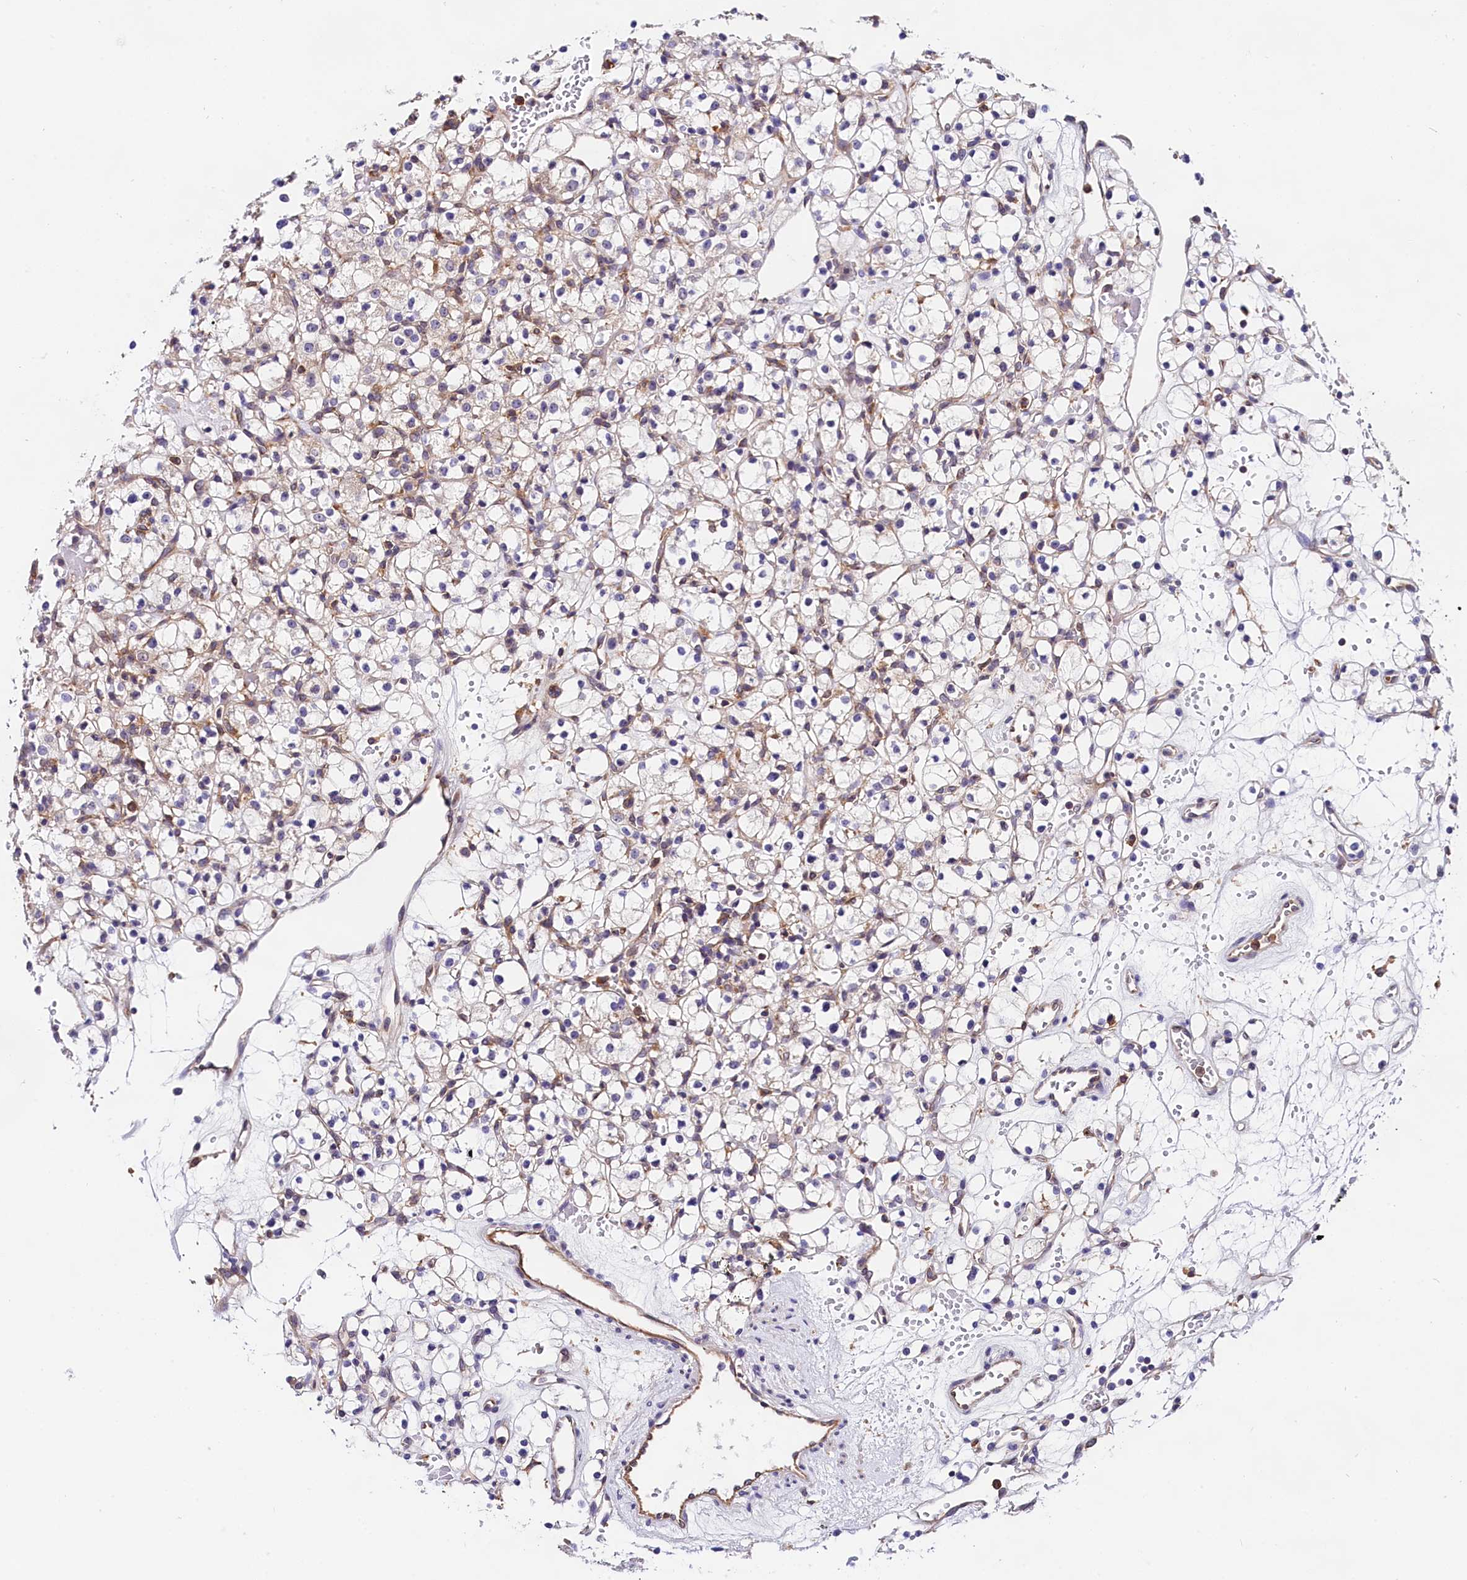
{"staining": {"intensity": "negative", "quantity": "none", "location": "none"}, "tissue": "renal cancer", "cell_type": "Tumor cells", "image_type": "cancer", "snomed": [{"axis": "morphology", "description": "Adenocarcinoma, NOS"}, {"axis": "topography", "description": "Kidney"}], "caption": "A photomicrograph of human adenocarcinoma (renal) is negative for staining in tumor cells. (Stains: DAB IHC with hematoxylin counter stain, Microscopy: brightfield microscopy at high magnification).", "gene": "OAS3", "patient": {"sex": "female", "age": 59}}